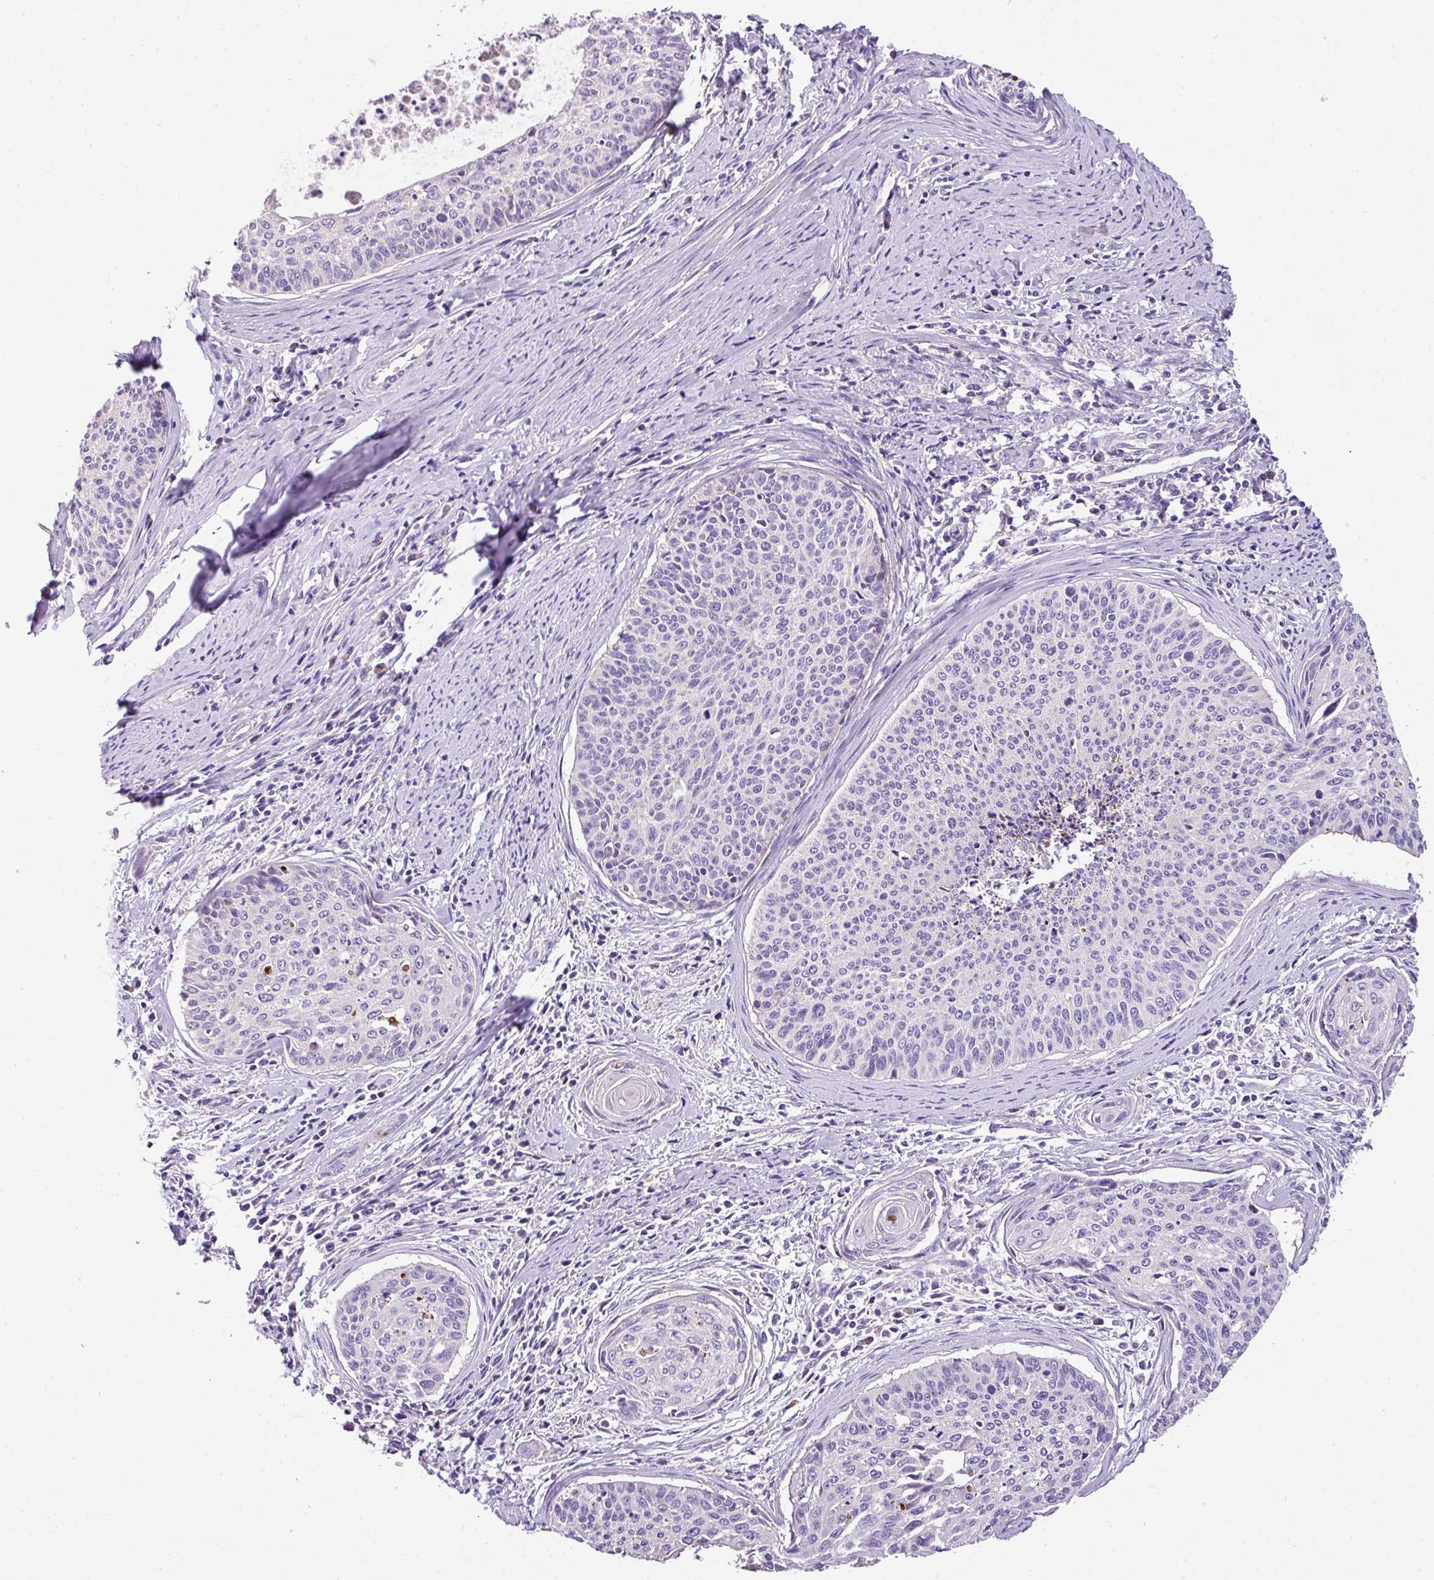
{"staining": {"intensity": "negative", "quantity": "none", "location": "none"}, "tissue": "cervical cancer", "cell_type": "Tumor cells", "image_type": "cancer", "snomed": [{"axis": "morphology", "description": "Squamous cell carcinoma, NOS"}, {"axis": "topography", "description": "Cervix"}], "caption": "Cervical cancer was stained to show a protein in brown. There is no significant positivity in tumor cells.", "gene": "ANXA2R", "patient": {"sex": "female", "age": 55}}